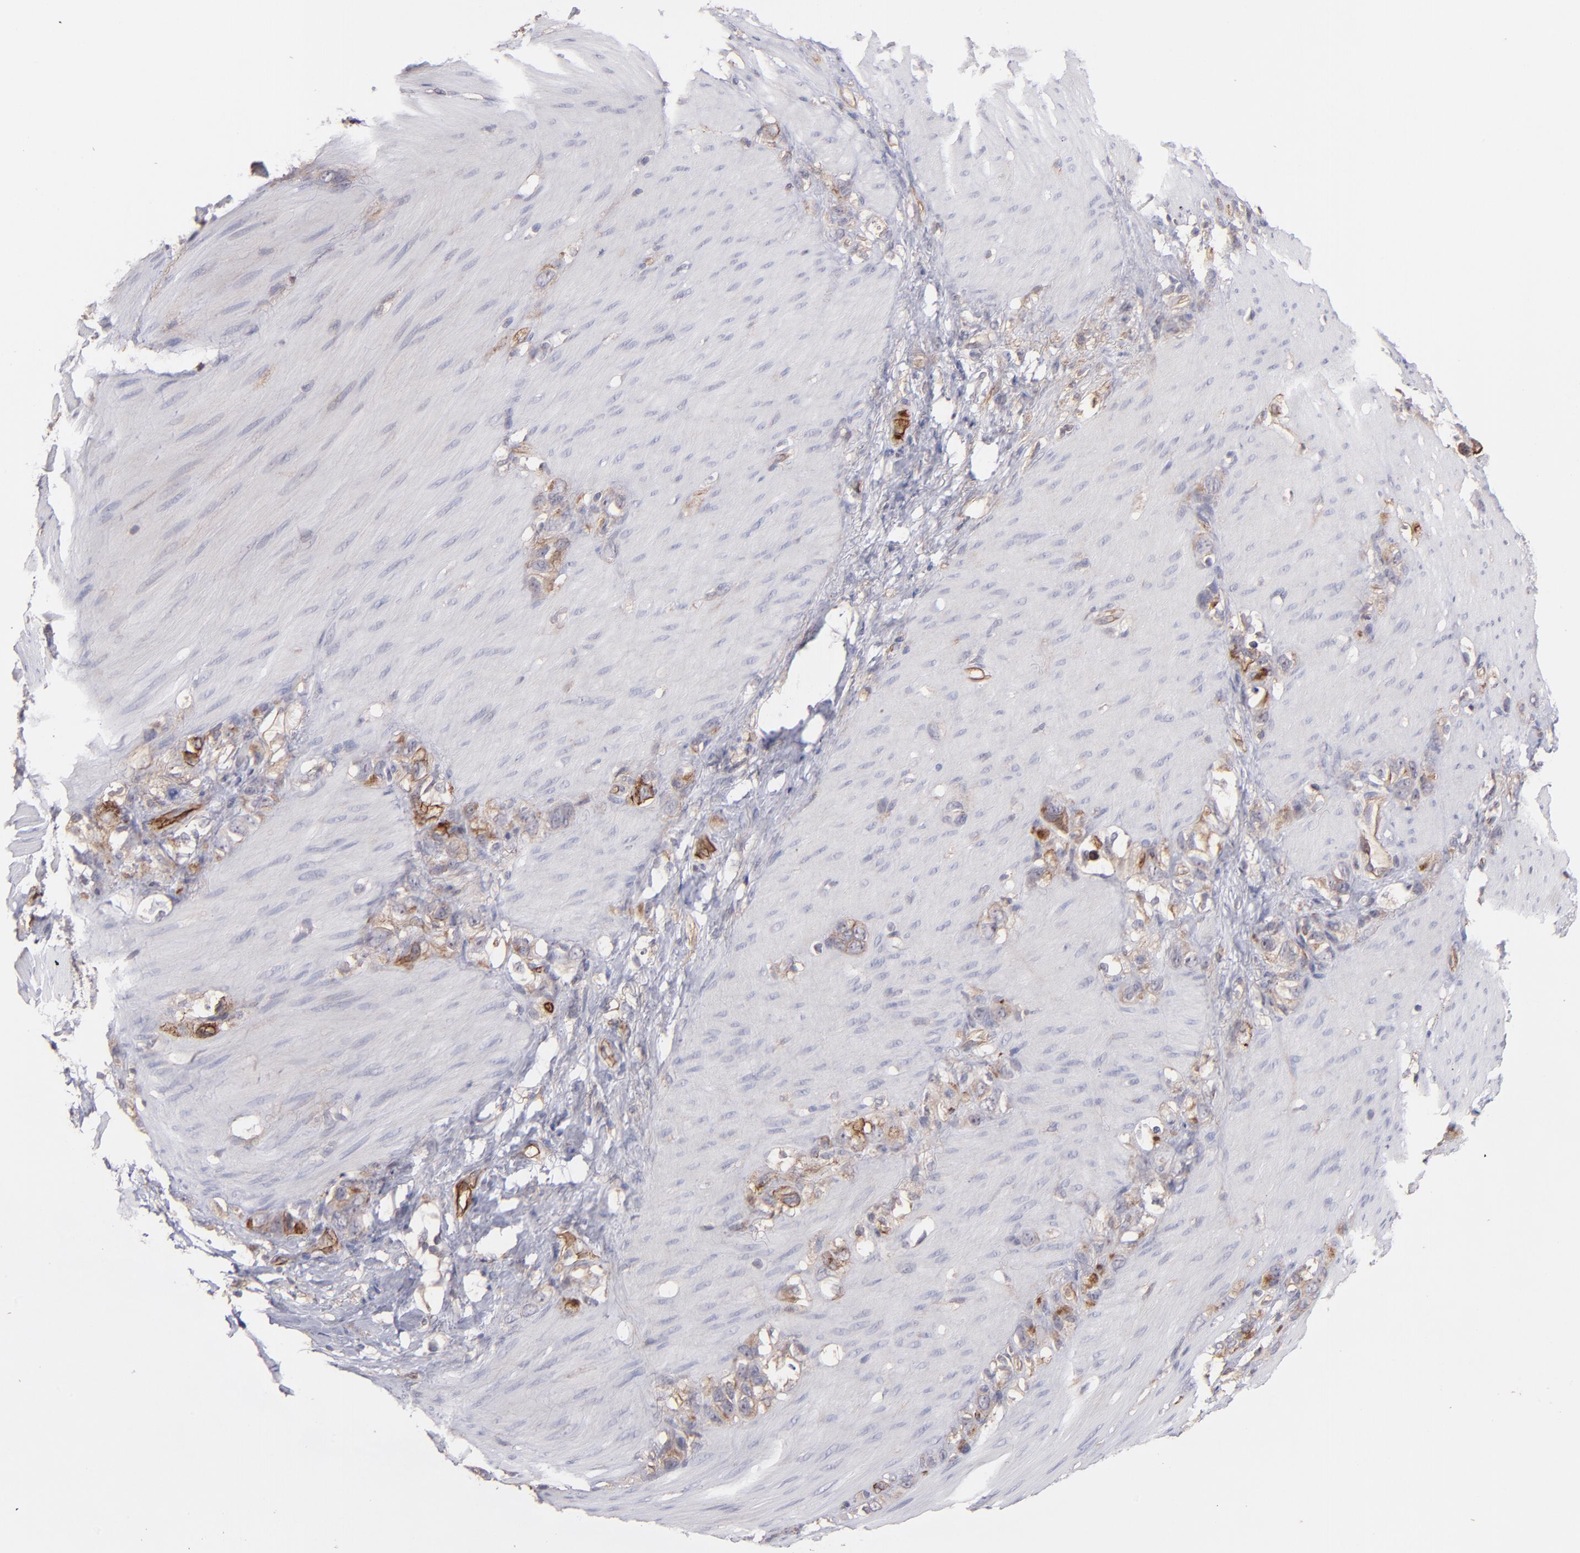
{"staining": {"intensity": "weak", "quantity": ">75%", "location": "cytoplasmic/membranous"}, "tissue": "stomach cancer", "cell_type": "Tumor cells", "image_type": "cancer", "snomed": [{"axis": "morphology", "description": "Normal tissue, NOS"}, {"axis": "morphology", "description": "Adenocarcinoma, NOS"}, {"axis": "morphology", "description": "Adenocarcinoma, High grade"}, {"axis": "topography", "description": "Stomach, upper"}, {"axis": "topography", "description": "Stomach"}], "caption": "There is low levels of weak cytoplasmic/membranous staining in tumor cells of stomach cancer (adenocarcinoma), as demonstrated by immunohistochemical staining (brown color).", "gene": "ICAM1", "patient": {"sex": "female", "age": 65}}